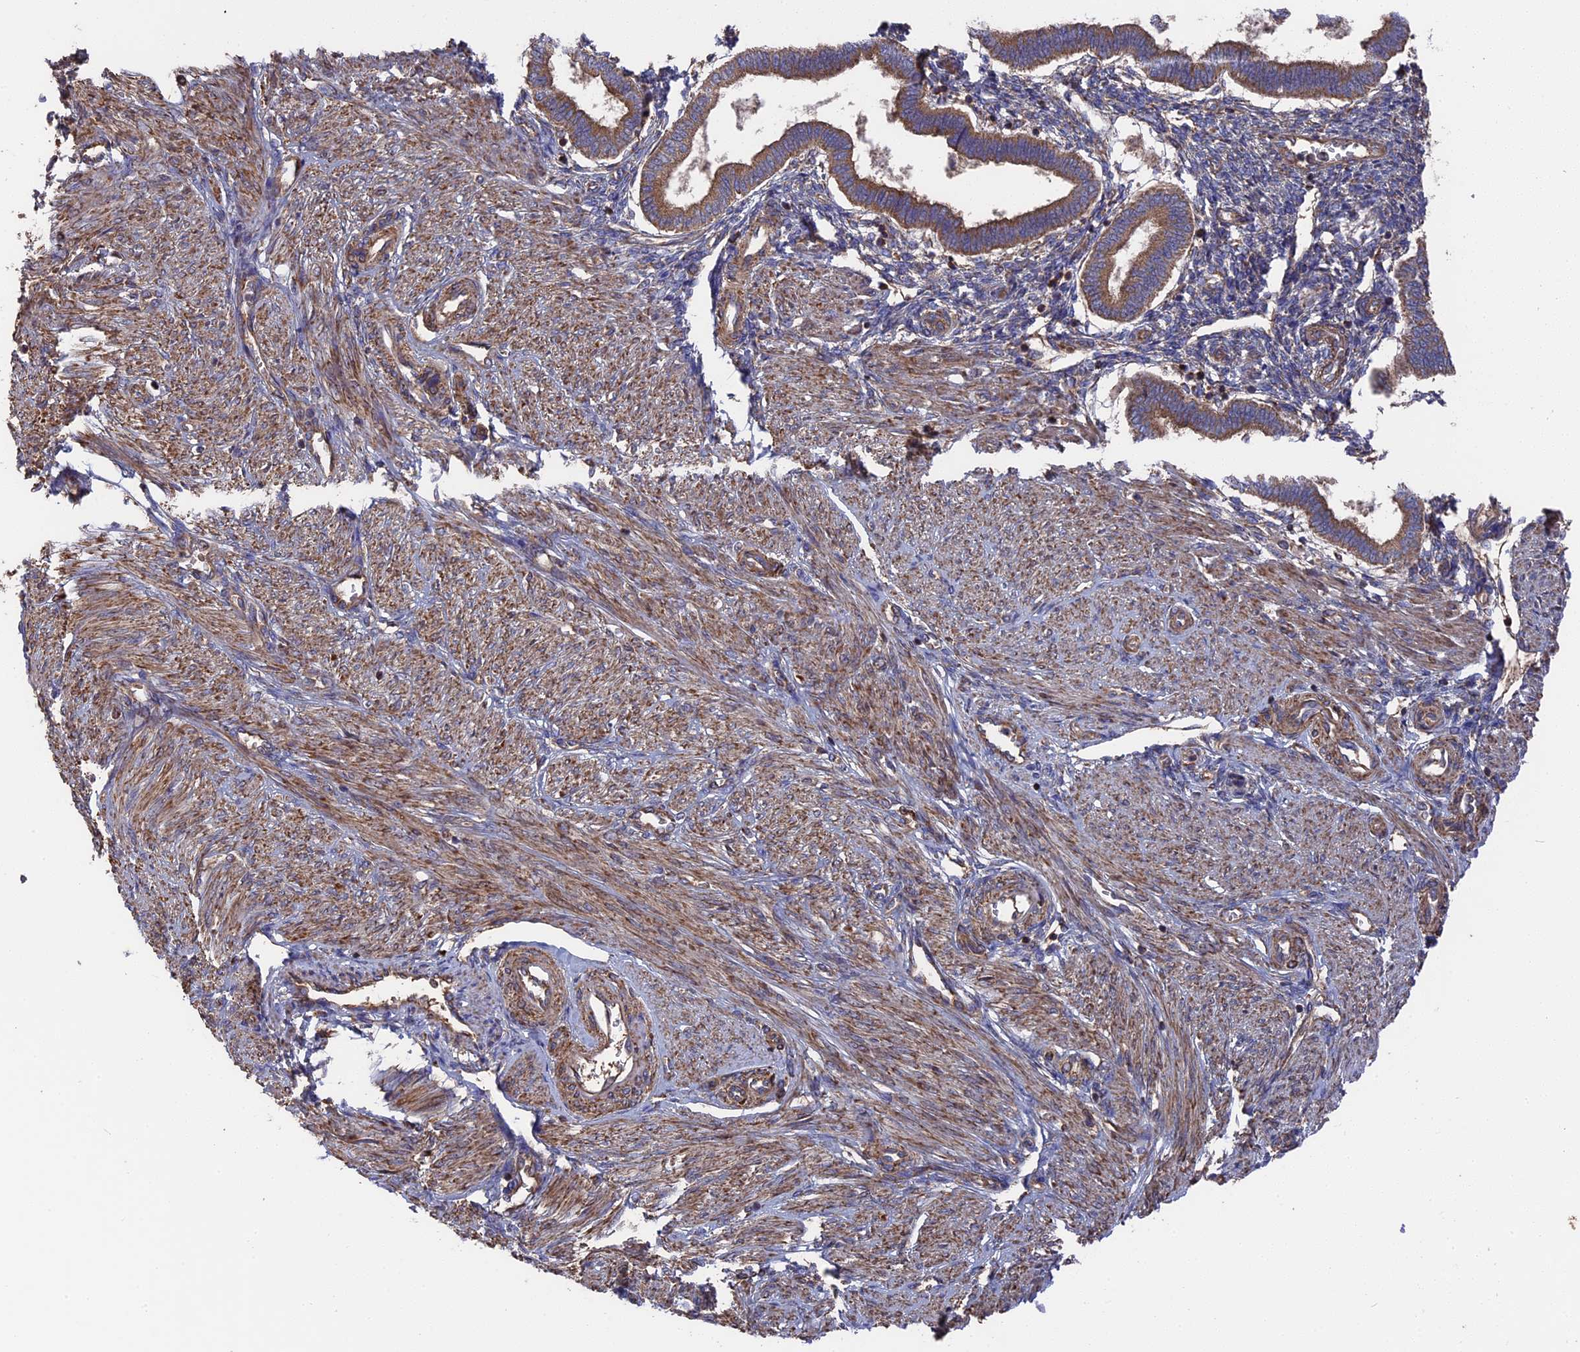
{"staining": {"intensity": "moderate", "quantity": ">75%", "location": "cytoplasmic/membranous"}, "tissue": "endometrium", "cell_type": "Cells in endometrial stroma", "image_type": "normal", "snomed": [{"axis": "morphology", "description": "Normal tissue, NOS"}, {"axis": "topography", "description": "Endometrium"}], "caption": "Immunohistochemical staining of normal human endometrium reveals >75% levels of moderate cytoplasmic/membranous protein expression in about >75% of cells in endometrial stroma. (Brightfield microscopy of DAB IHC at high magnification).", "gene": "TELO2", "patient": {"sex": "female", "age": 24}}